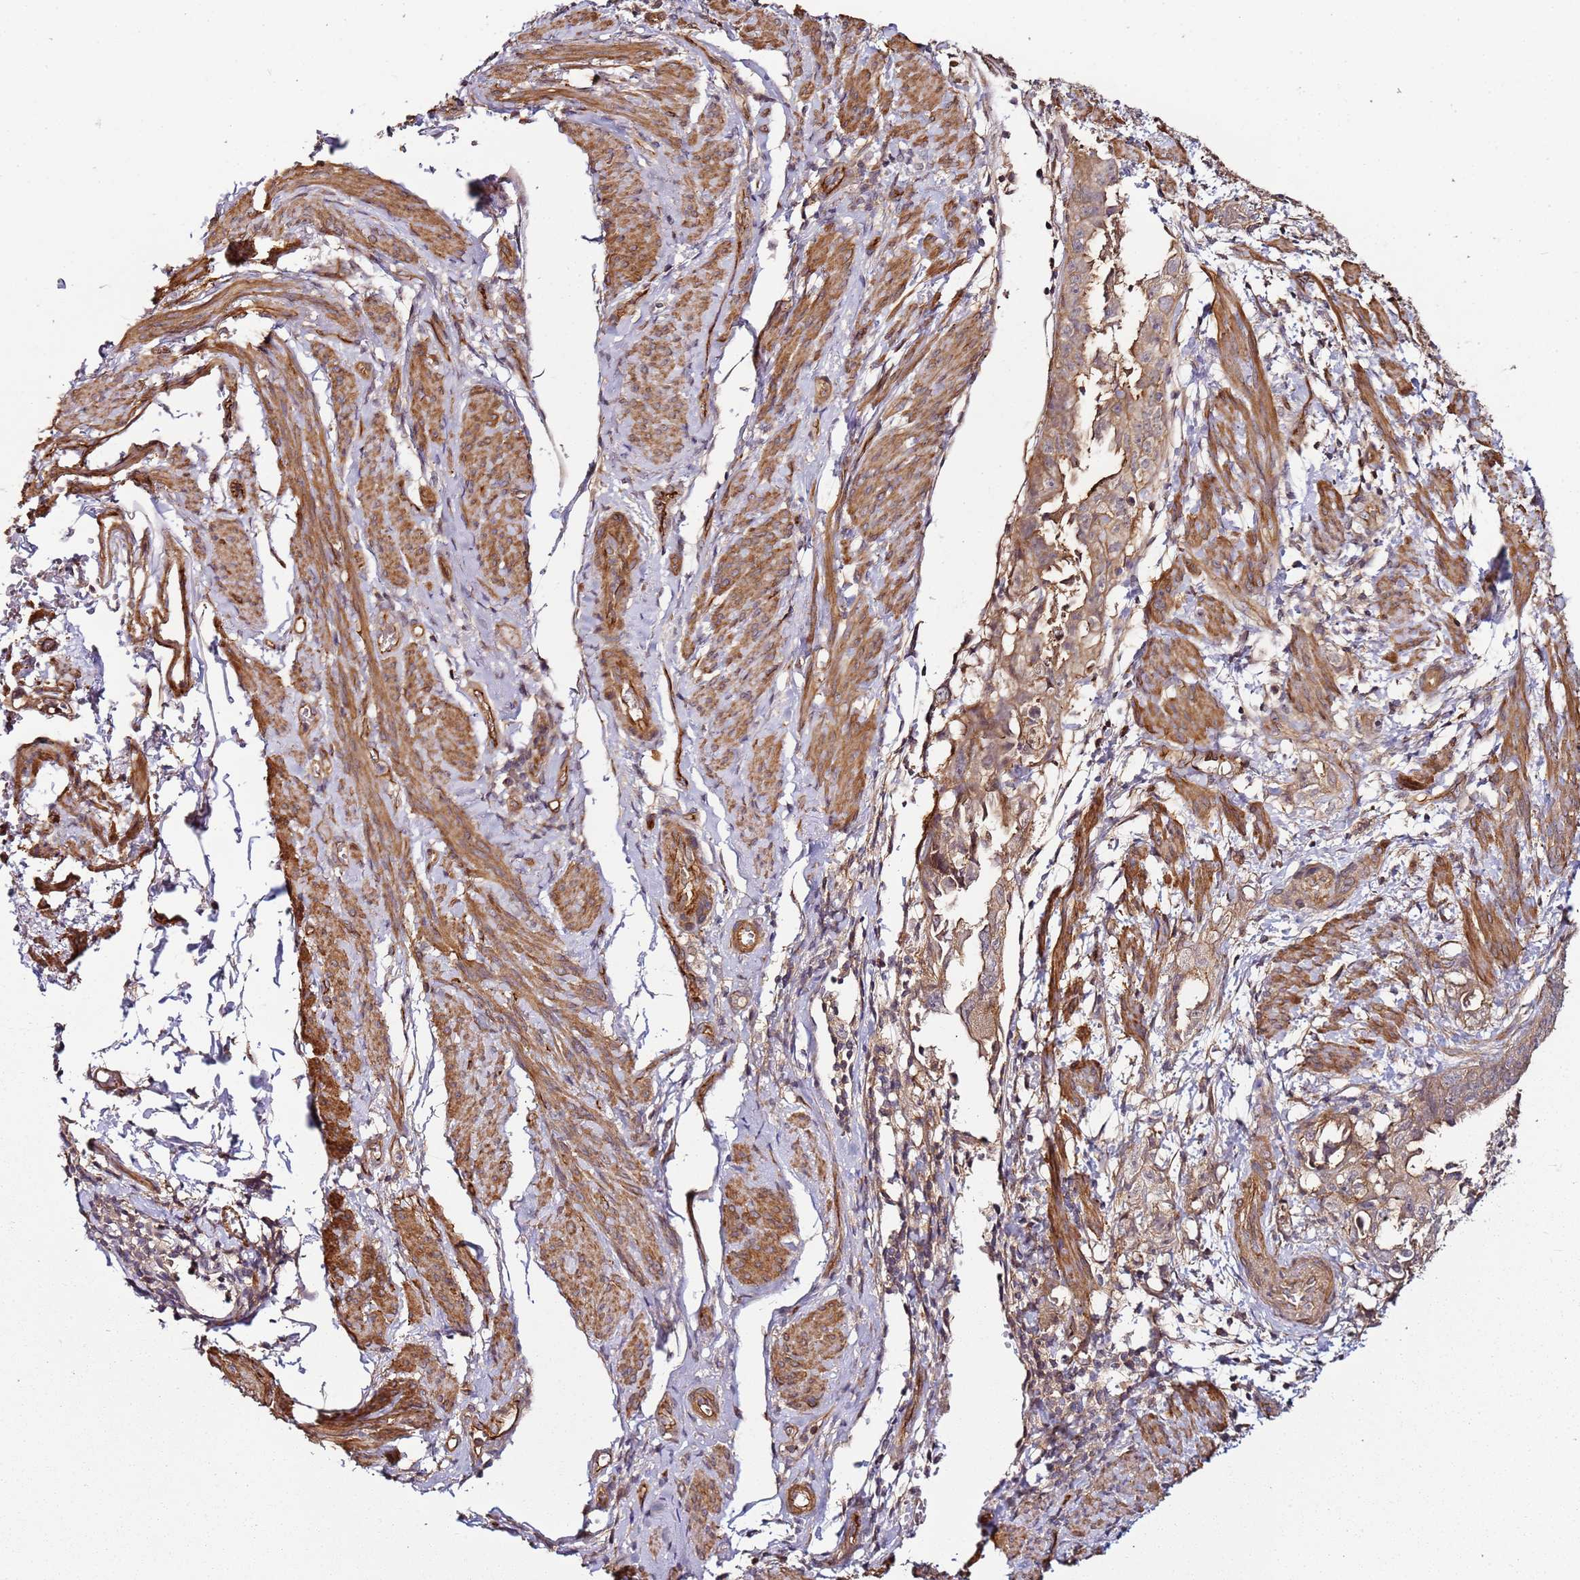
{"staining": {"intensity": "weak", "quantity": ">75%", "location": "cytoplasmic/membranous"}, "tissue": "endometrial cancer", "cell_type": "Tumor cells", "image_type": "cancer", "snomed": [{"axis": "morphology", "description": "Adenocarcinoma, NOS"}, {"axis": "topography", "description": "Endometrium"}], "caption": "Human endometrial cancer (adenocarcinoma) stained with a protein marker demonstrates weak staining in tumor cells.", "gene": "CCNYL1", "patient": {"sex": "female", "age": 65}}